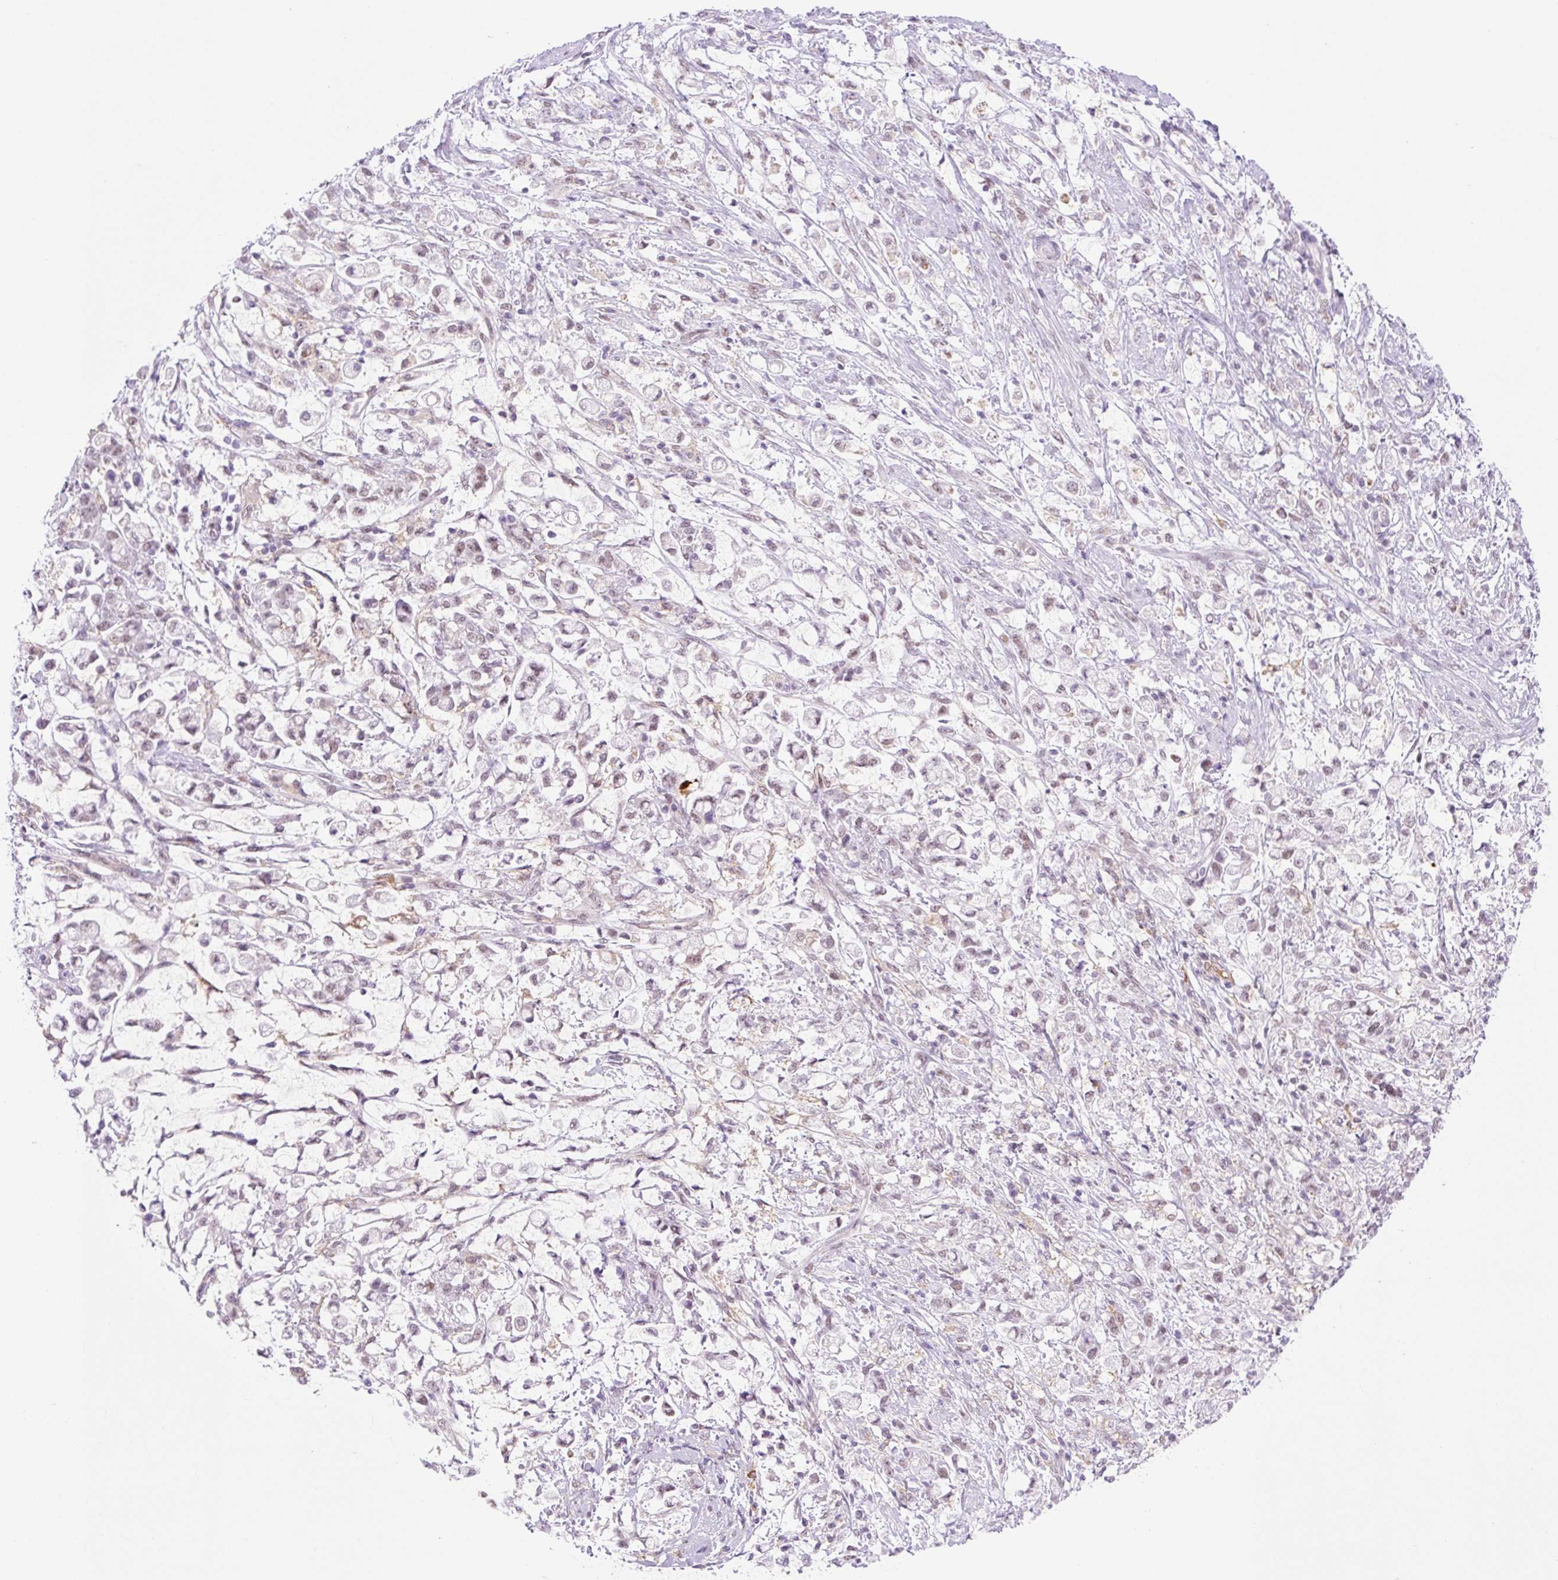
{"staining": {"intensity": "weak", "quantity": "25%-75%", "location": "nuclear"}, "tissue": "stomach cancer", "cell_type": "Tumor cells", "image_type": "cancer", "snomed": [{"axis": "morphology", "description": "Adenocarcinoma, NOS"}, {"axis": "topography", "description": "Stomach"}], "caption": "Tumor cells demonstrate weak nuclear positivity in about 25%-75% of cells in stomach adenocarcinoma.", "gene": "PALM3", "patient": {"sex": "female", "age": 60}}